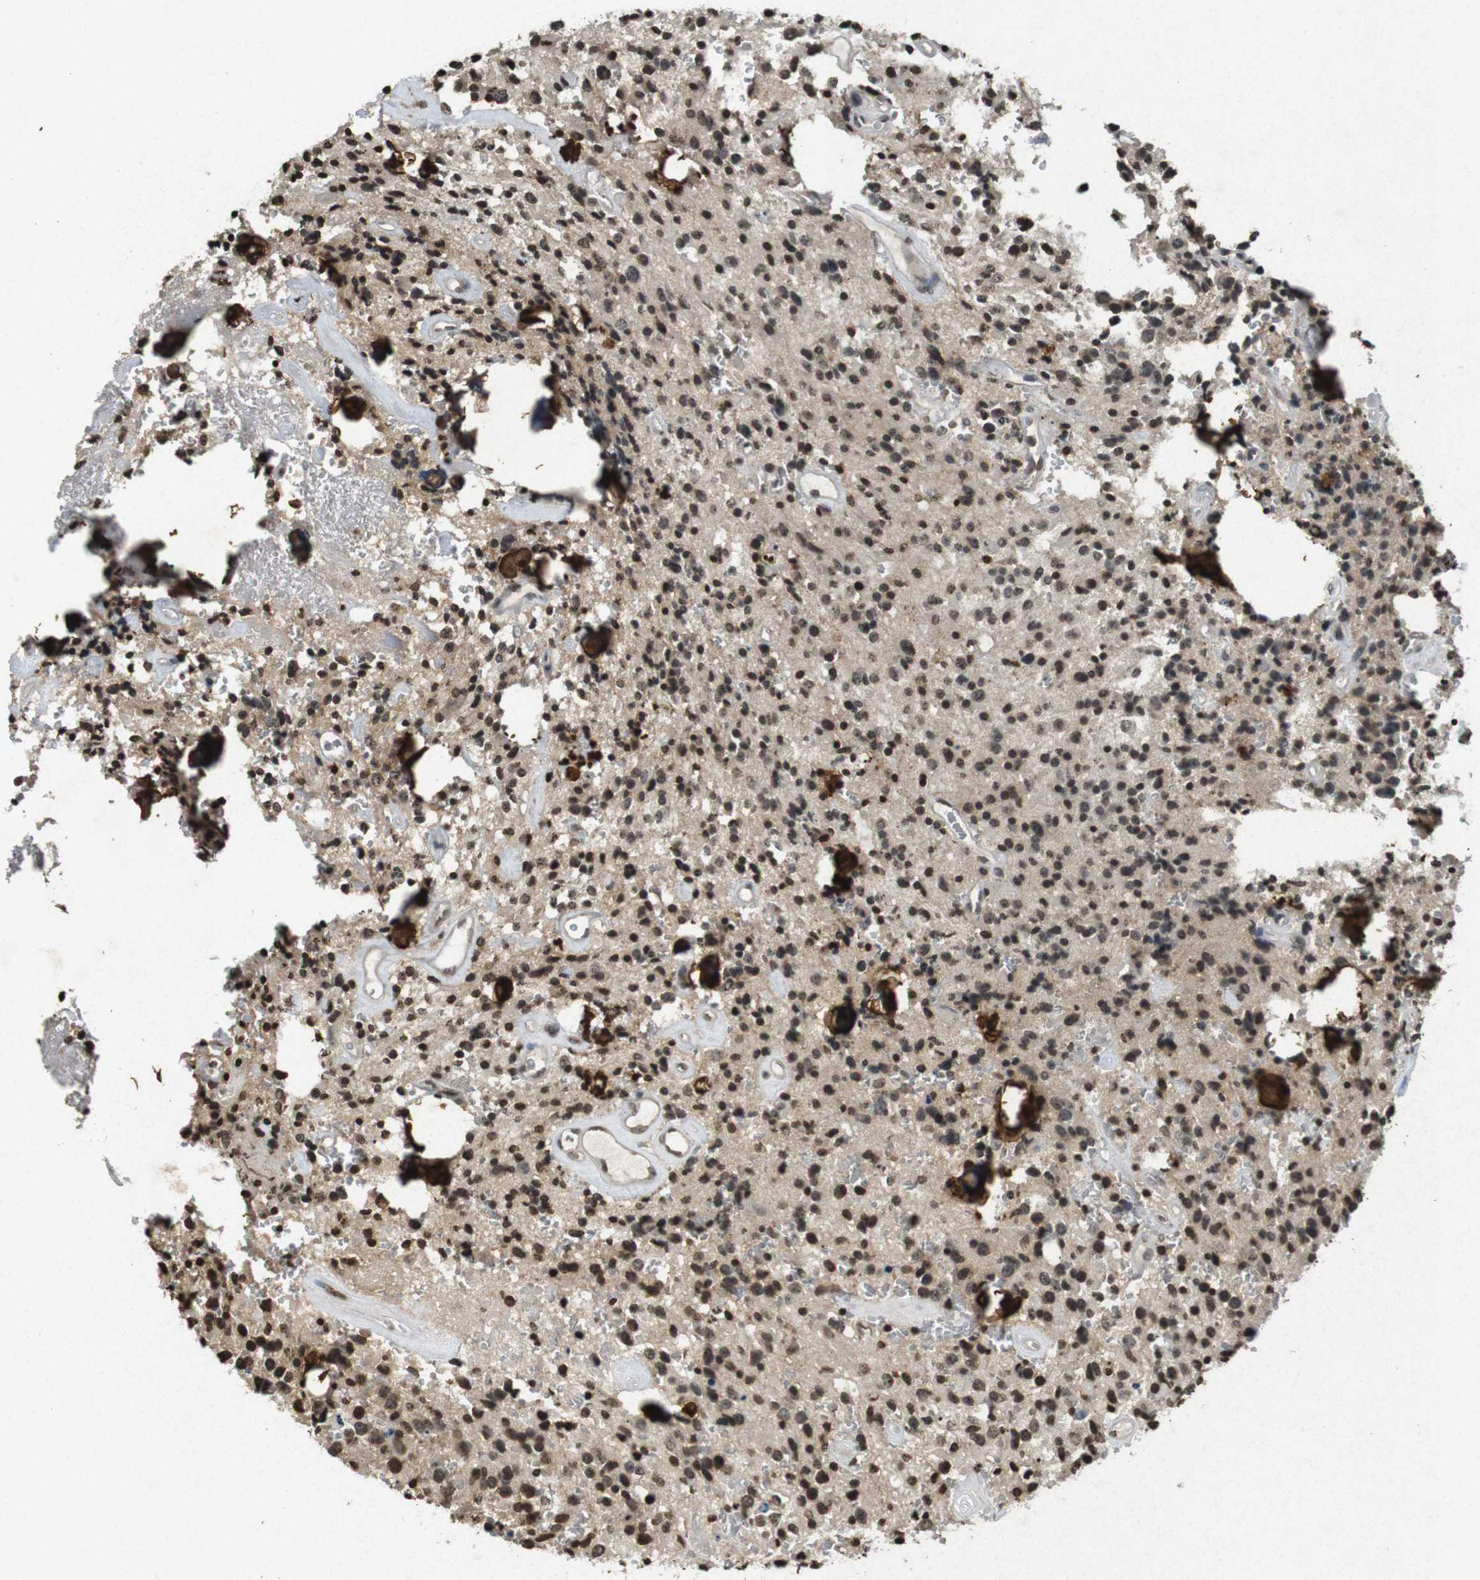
{"staining": {"intensity": "moderate", "quantity": "25%-75%", "location": "nuclear"}, "tissue": "glioma", "cell_type": "Tumor cells", "image_type": "cancer", "snomed": [{"axis": "morphology", "description": "Glioma, malignant, Low grade"}, {"axis": "topography", "description": "Brain"}], "caption": "Immunohistochemical staining of human malignant glioma (low-grade) demonstrates medium levels of moderate nuclear protein expression in approximately 25%-75% of tumor cells.", "gene": "FOXA3", "patient": {"sex": "male", "age": 58}}